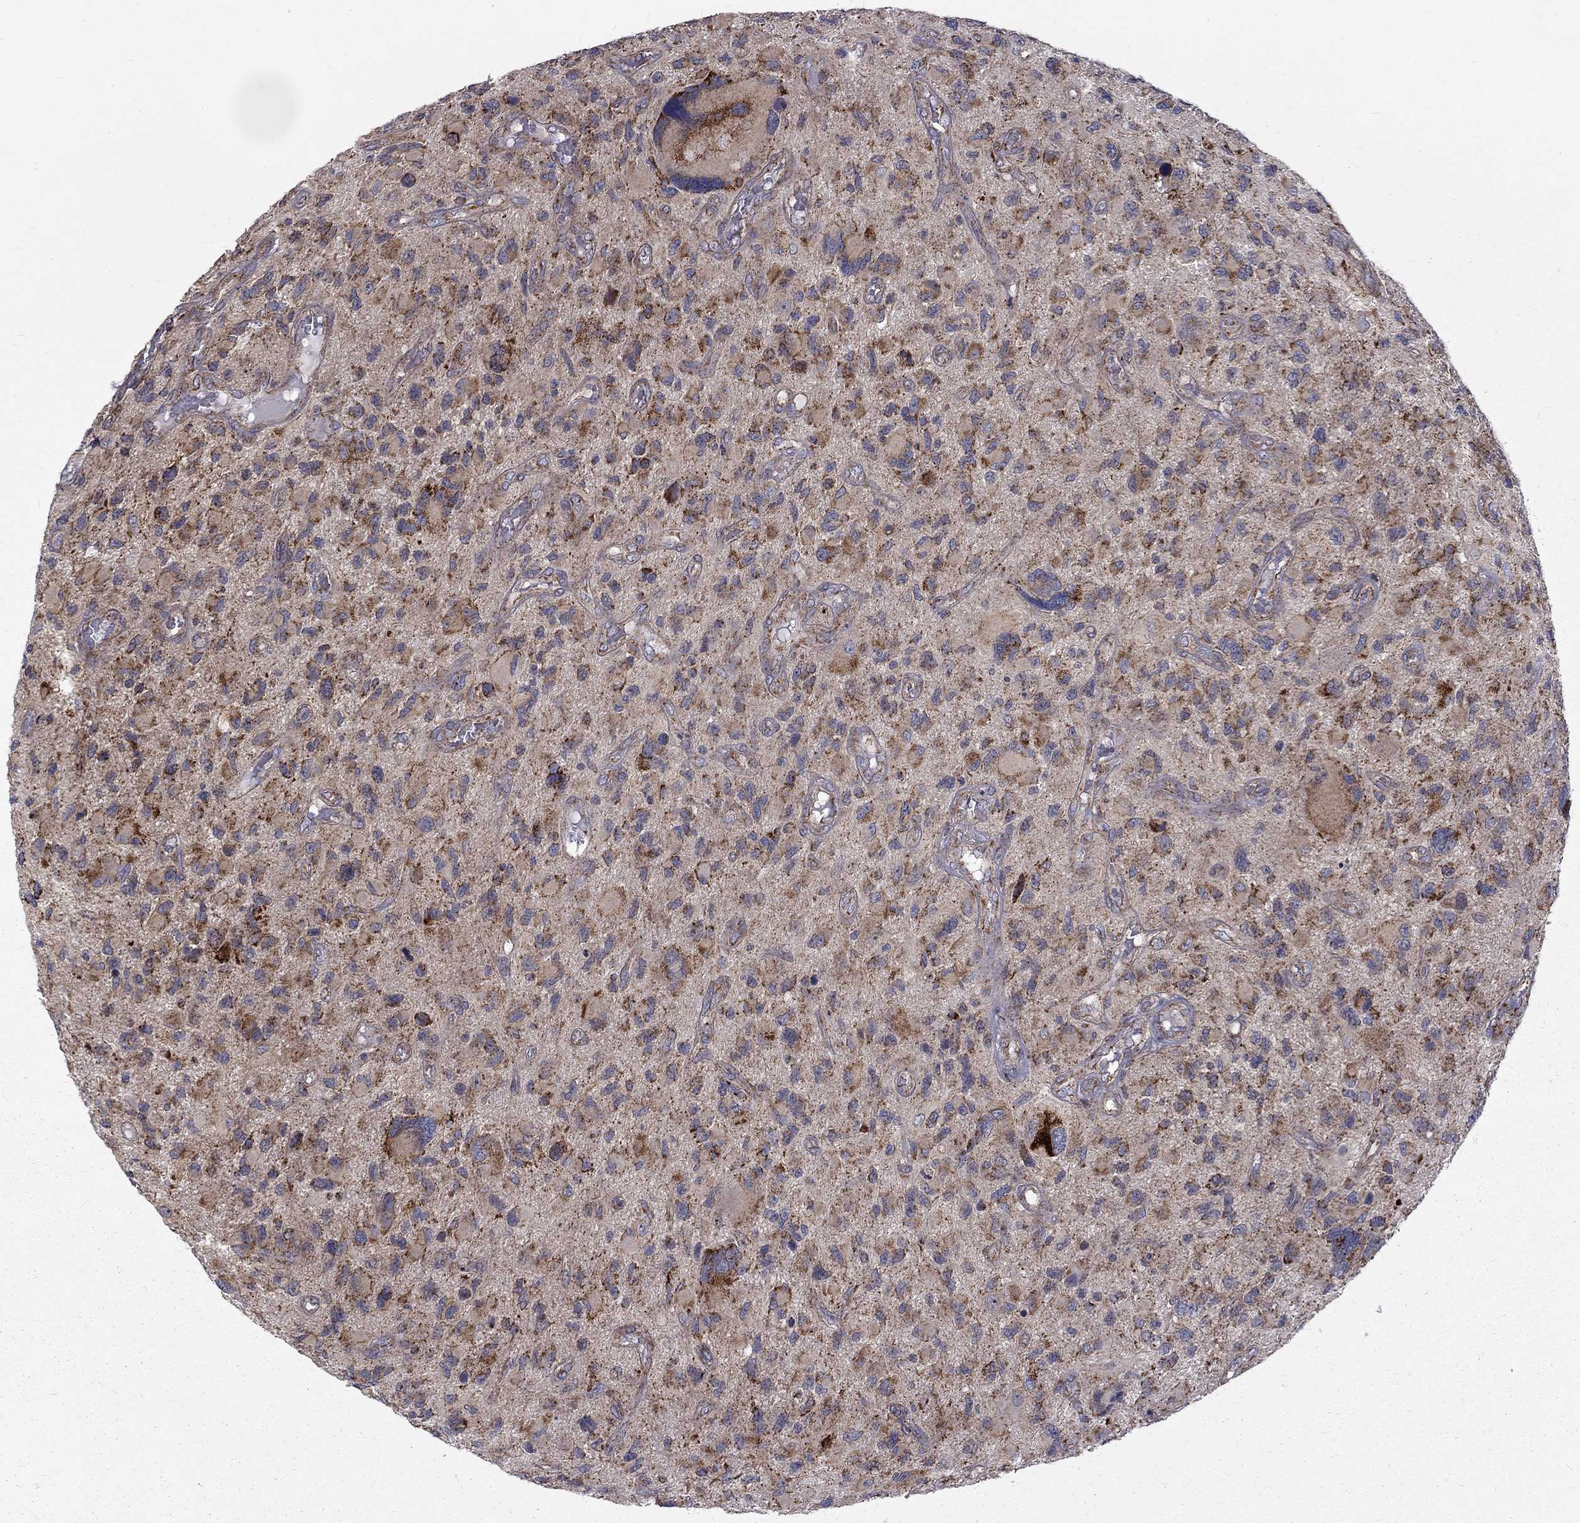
{"staining": {"intensity": "strong", "quantity": "25%-75%", "location": "cytoplasmic/membranous"}, "tissue": "glioma", "cell_type": "Tumor cells", "image_type": "cancer", "snomed": [{"axis": "morphology", "description": "Glioma, malignant, NOS"}, {"axis": "morphology", "description": "Glioma, malignant, High grade"}, {"axis": "topography", "description": "Brain"}], "caption": "Brown immunohistochemical staining in human glioma shows strong cytoplasmic/membranous staining in approximately 25%-75% of tumor cells.", "gene": "ALDH1B1", "patient": {"sex": "female", "age": 71}}